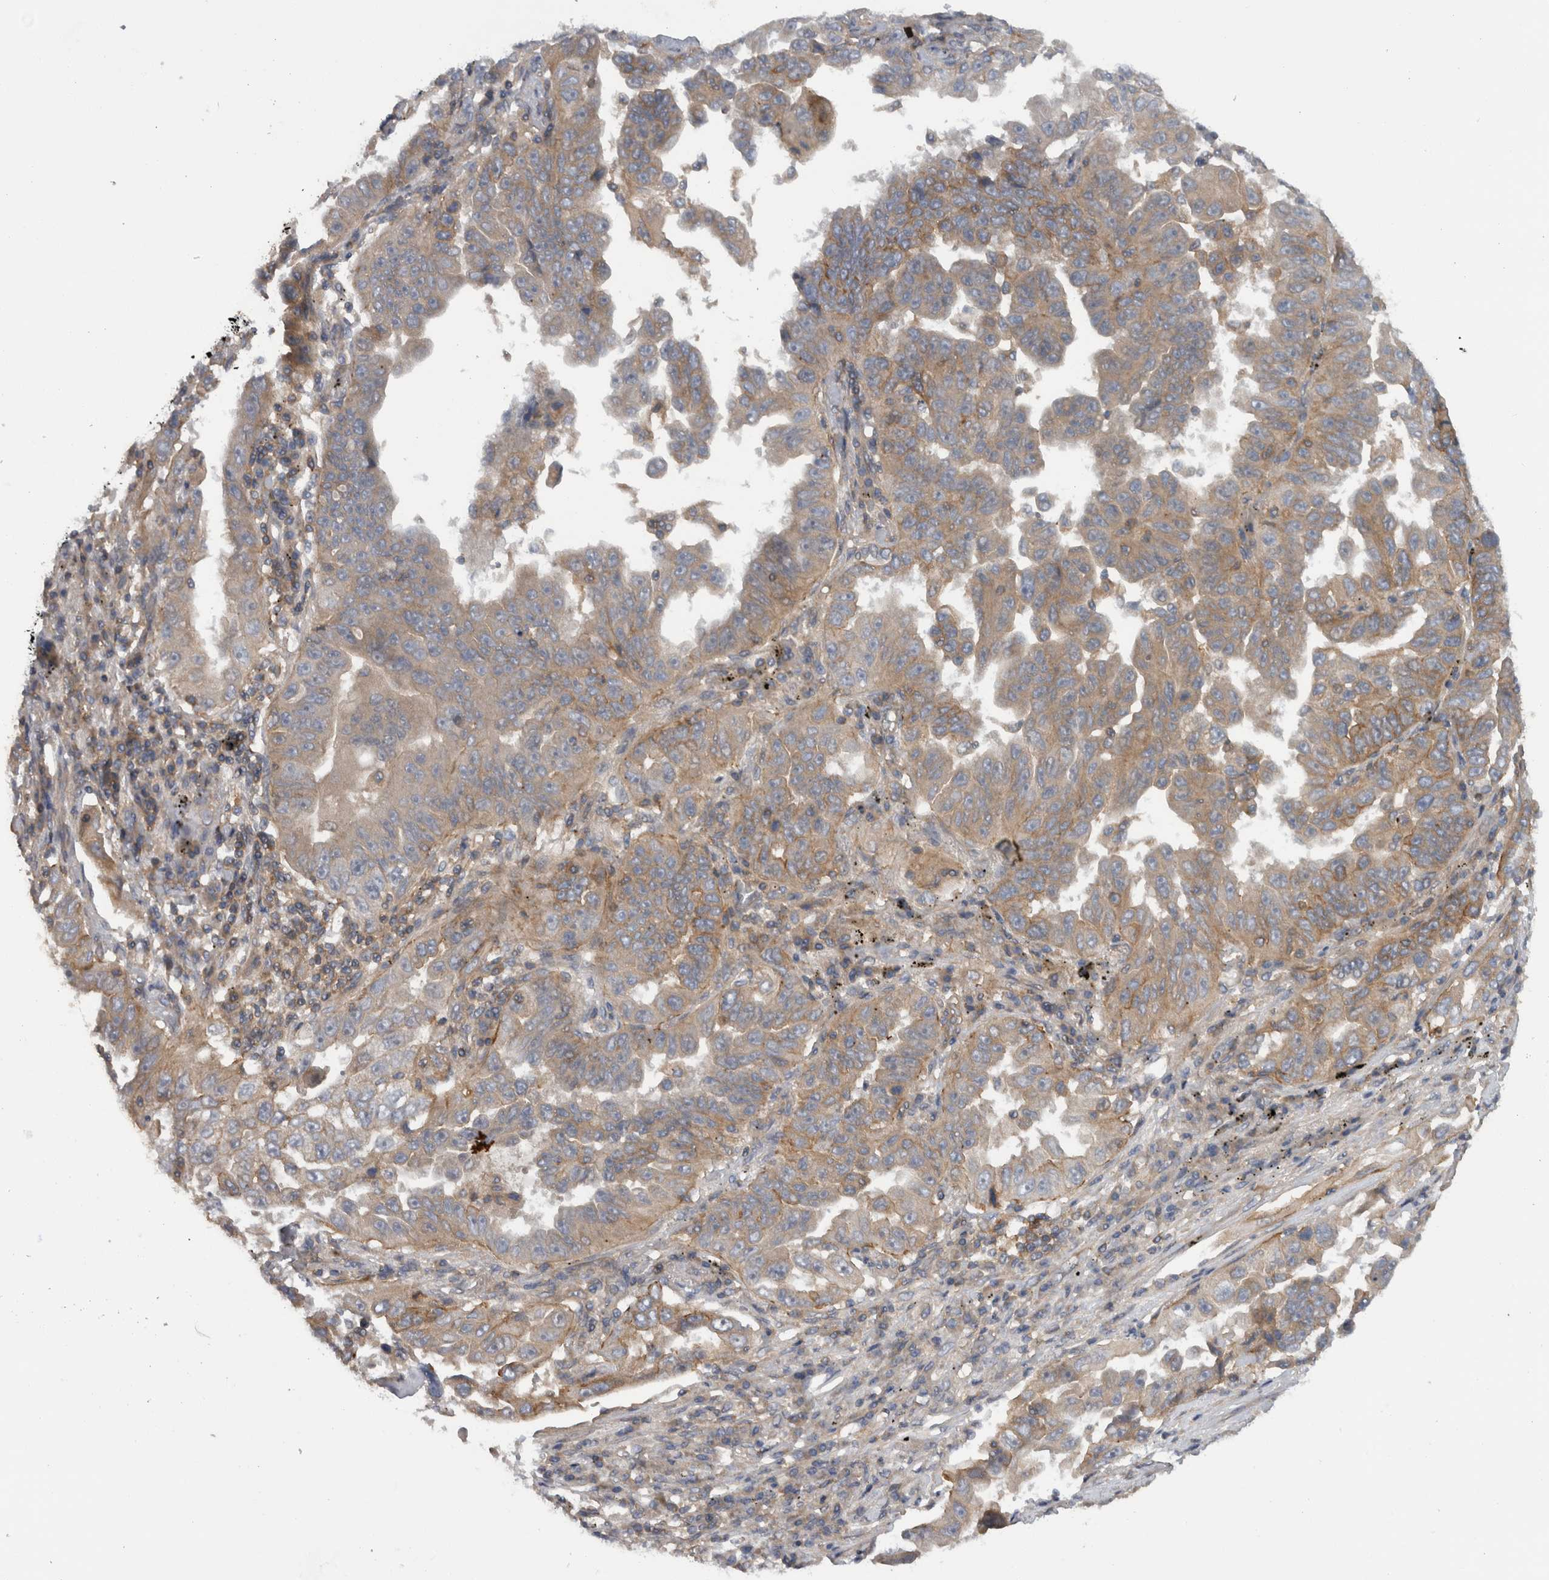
{"staining": {"intensity": "weak", "quantity": "25%-75%", "location": "cytoplasmic/membranous"}, "tissue": "lung cancer", "cell_type": "Tumor cells", "image_type": "cancer", "snomed": [{"axis": "morphology", "description": "Adenocarcinoma, NOS"}, {"axis": "topography", "description": "Lung"}], "caption": "This photomicrograph reveals IHC staining of human adenocarcinoma (lung), with low weak cytoplasmic/membranous expression in about 25%-75% of tumor cells.", "gene": "SCARA5", "patient": {"sex": "female", "age": 51}}